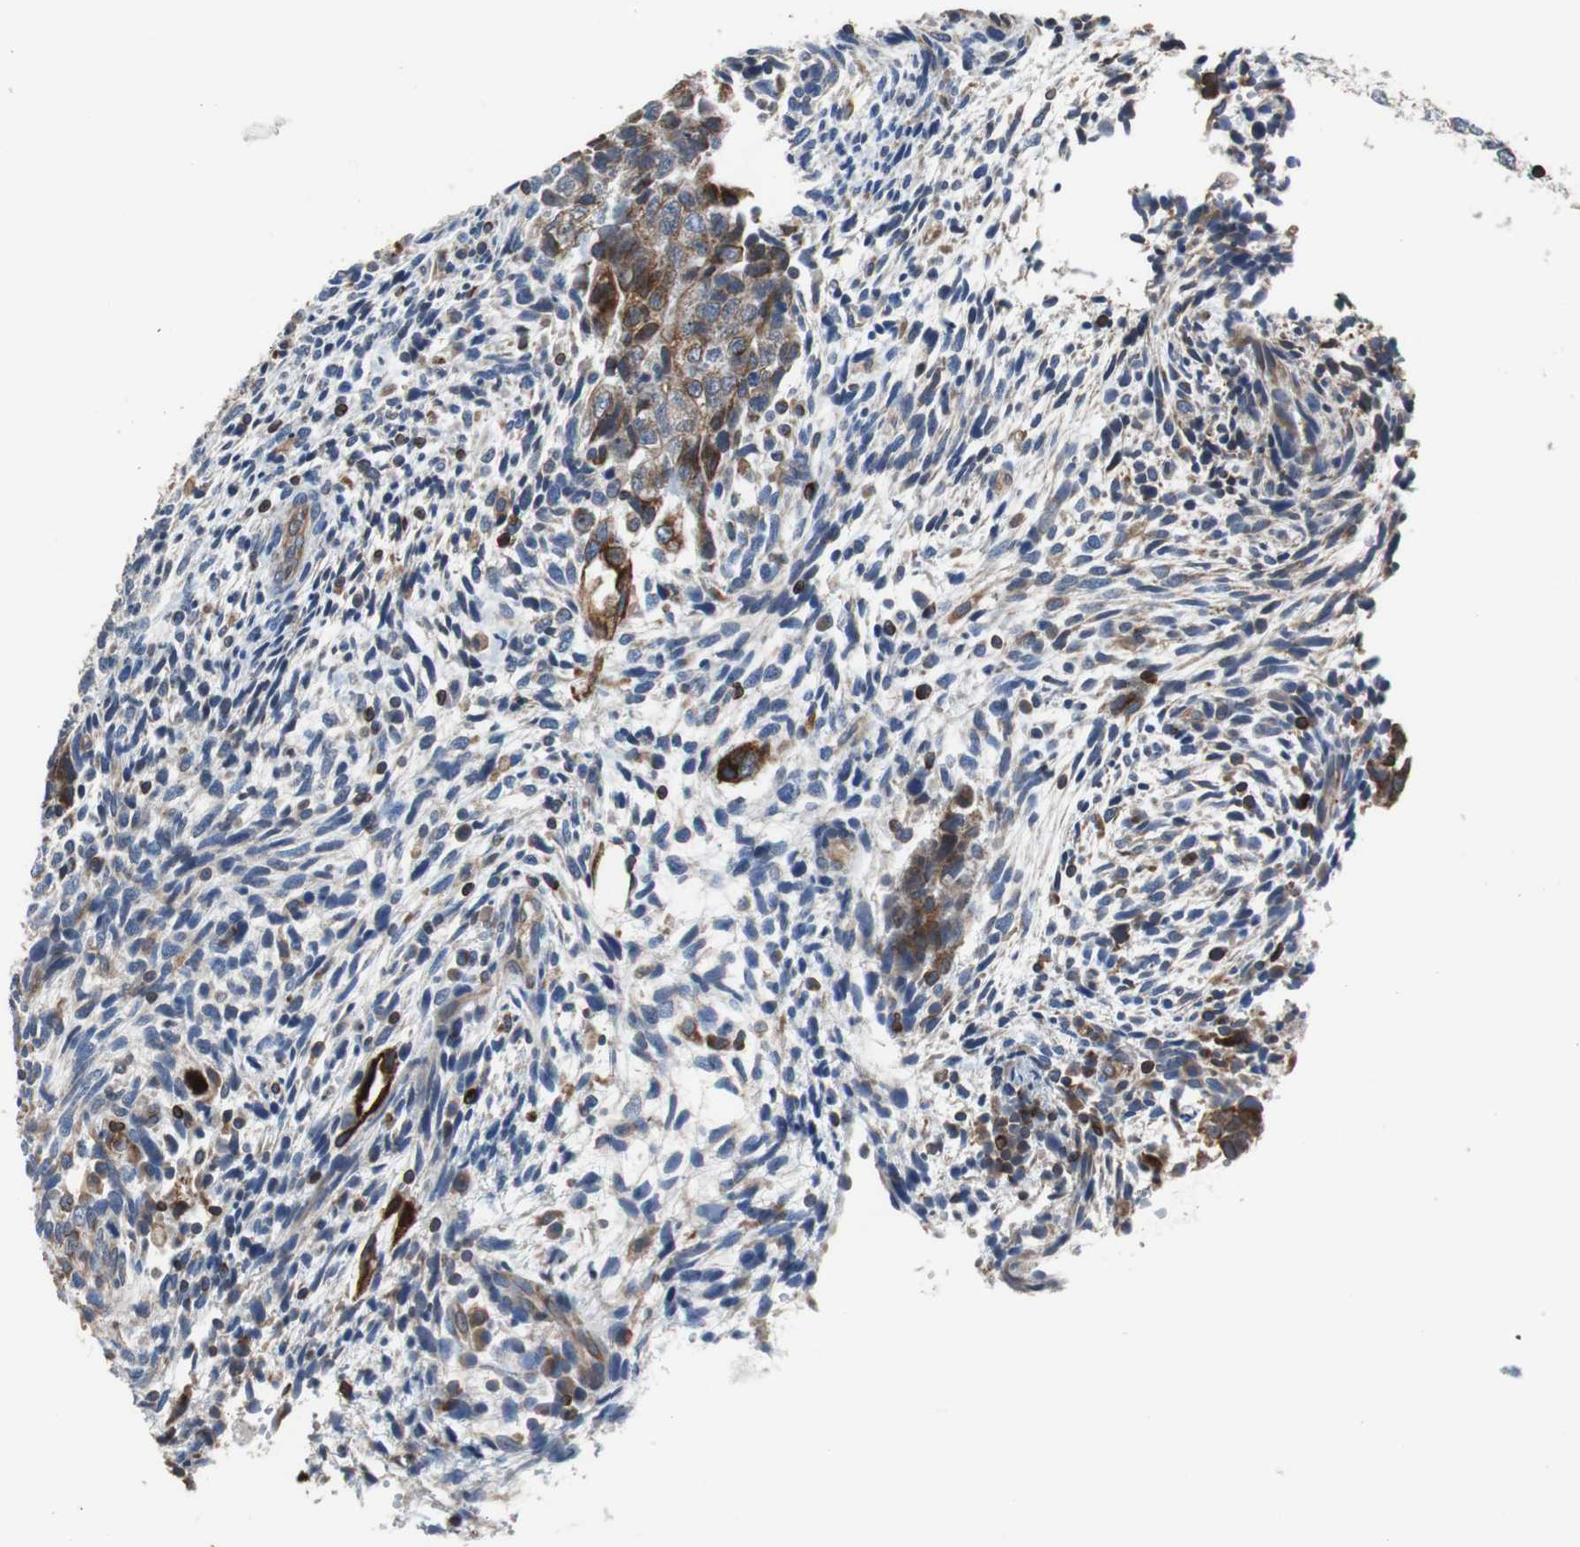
{"staining": {"intensity": "strong", "quantity": "25%-75%", "location": "cytoplasmic/membranous"}, "tissue": "testis cancer", "cell_type": "Tumor cells", "image_type": "cancer", "snomed": [{"axis": "morphology", "description": "Normal tissue, NOS"}, {"axis": "morphology", "description": "Carcinoma, Embryonal, NOS"}, {"axis": "topography", "description": "Testis"}], "caption": "This image demonstrates immunohistochemistry (IHC) staining of human testis cancer, with high strong cytoplasmic/membranous positivity in about 25%-75% of tumor cells.", "gene": "PBXIP1", "patient": {"sex": "male", "age": 36}}